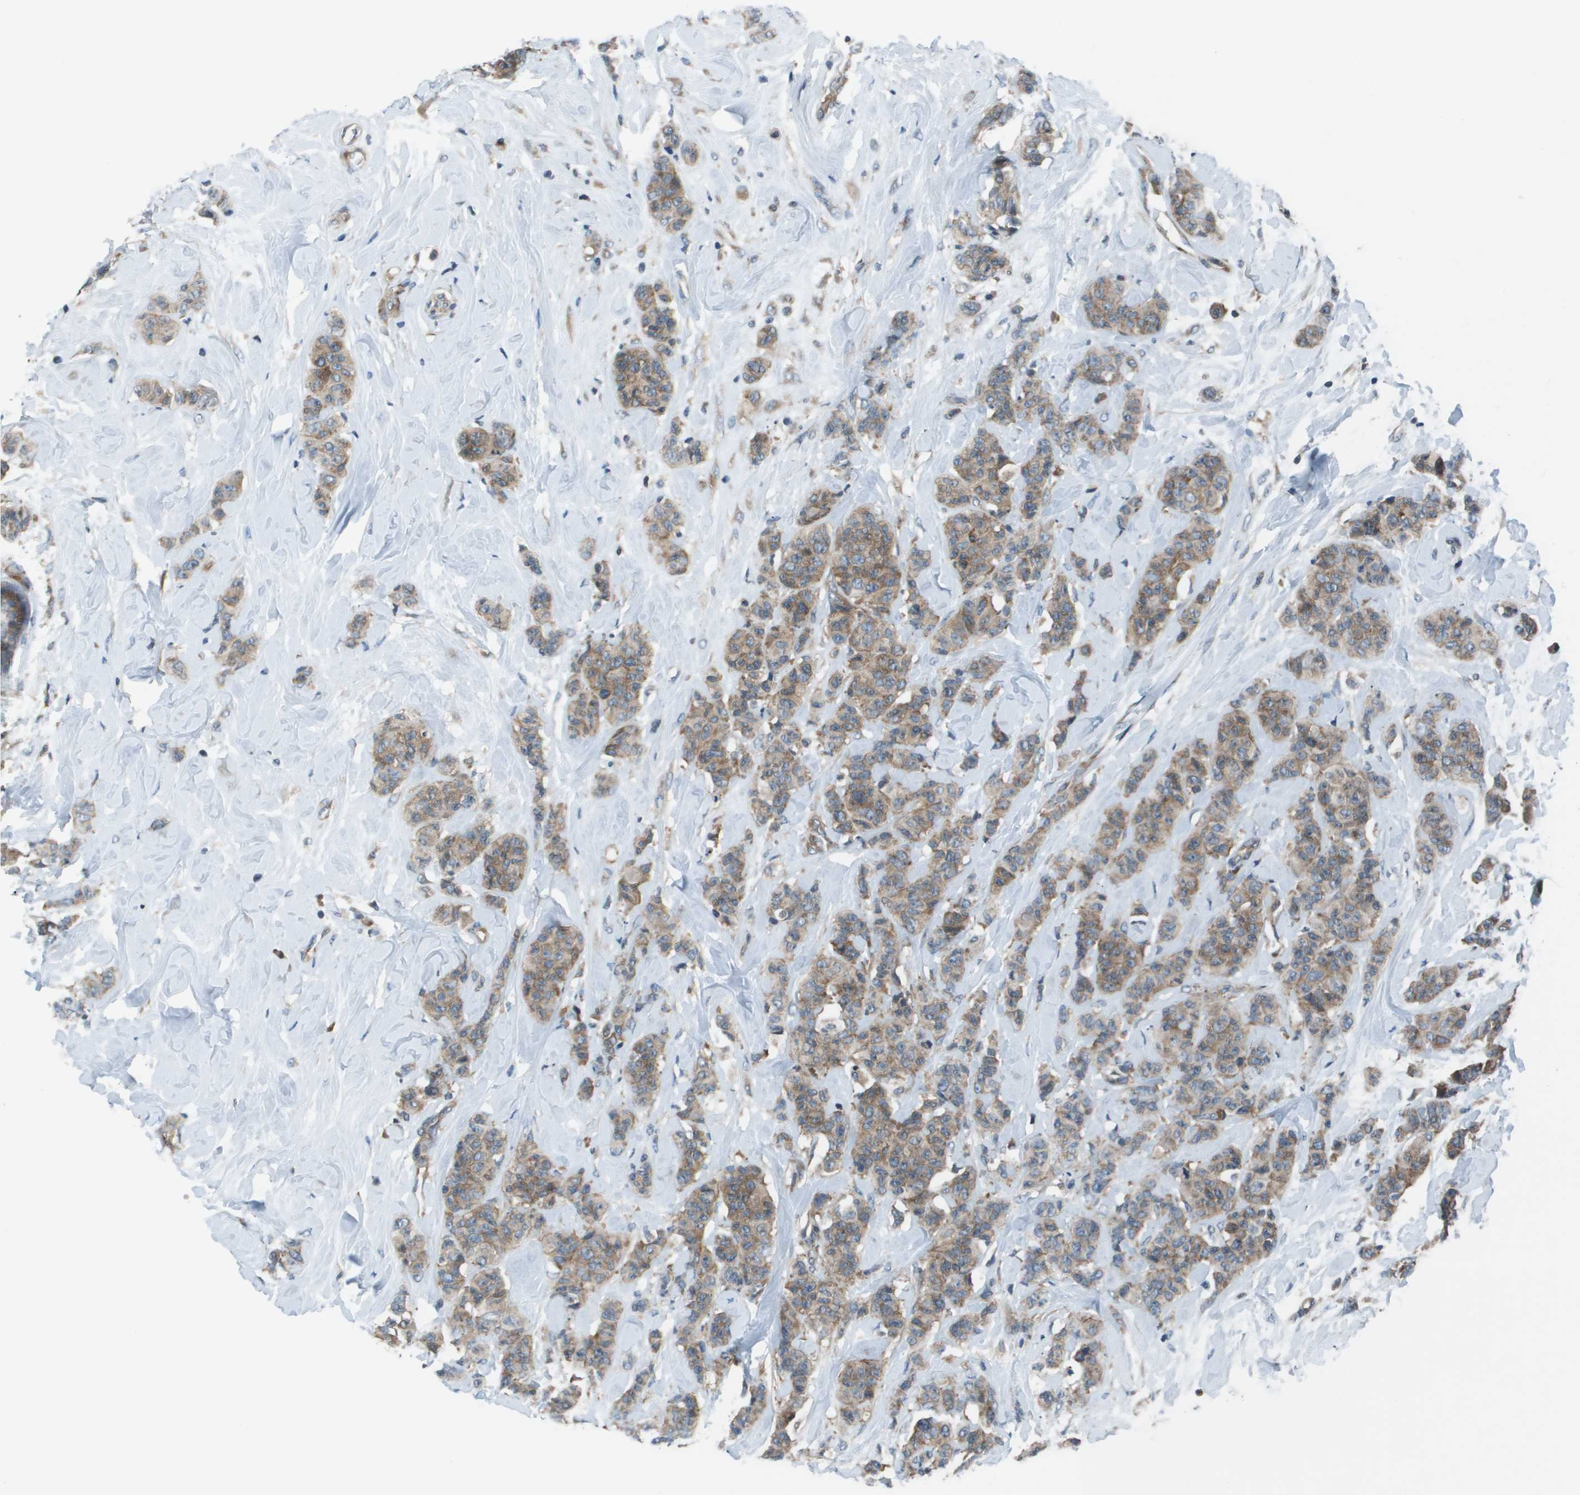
{"staining": {"intensity": "moderate", "quantity": ">75%", "location": "cytoplasmic/membranous"}, "tissue": "breast cancer", "cell_type": "Tumor cells", "image_type": "cancer", "snomed": [{"axis": "morphology", "description": "Normal tissue, NOS"}, {"axis": "morphology", "description": "Duct carcinoma"}, {"axis": "topography", "description": "Breast"}], "caption": "Protein expression analysis of breast cancer (intraductal carcinoma) displays moderate cytoplasmic/membranous expression in approximately >75% of tumor cells.", "gene": "EIF3B", "patient": {"sex": "female", "age": 40}}